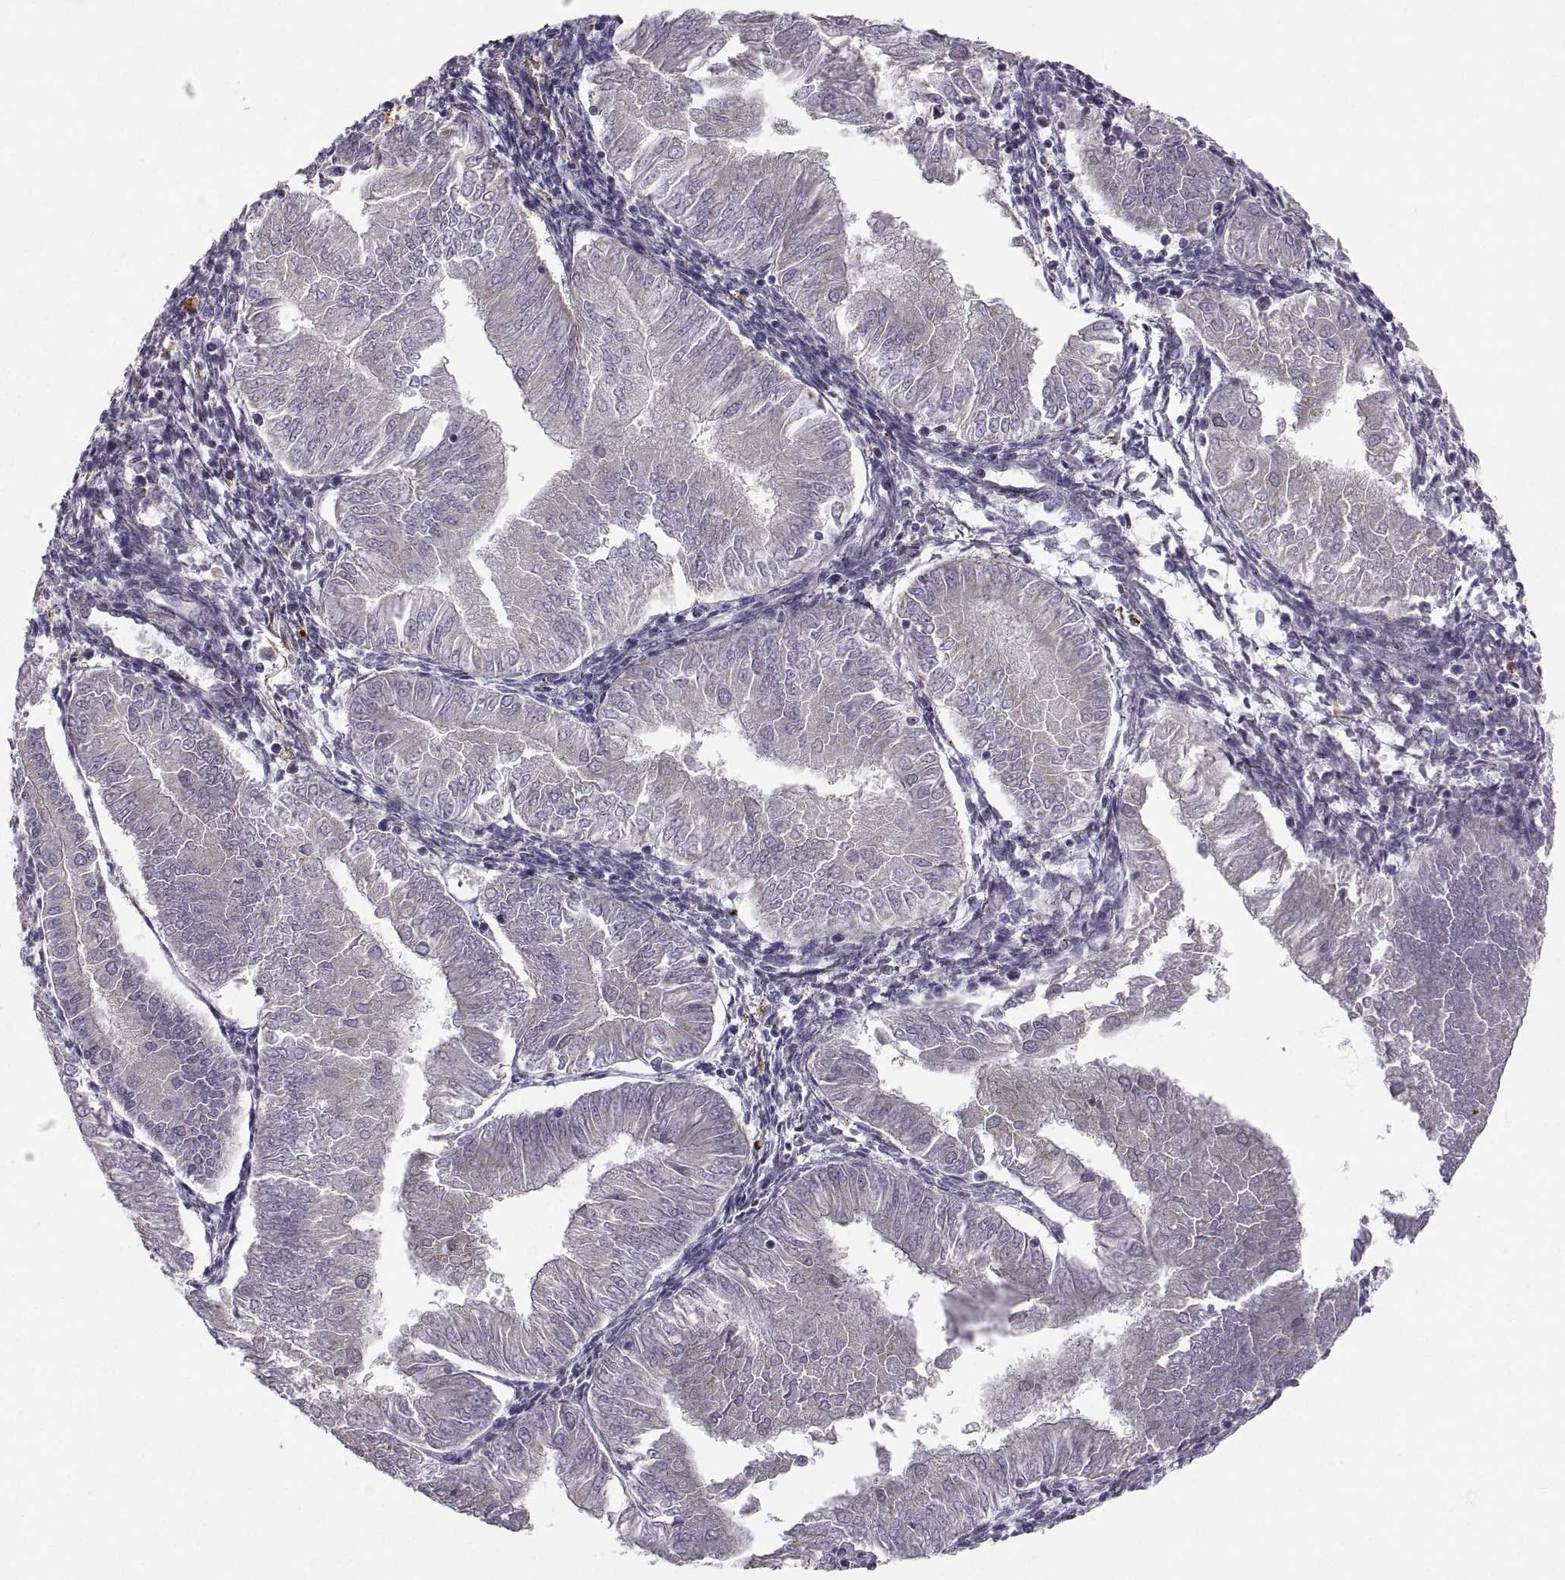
{"staining": {"intensity": "negative", "quantity": "none", "location": "none"}, "tissue": "endometrial cancer", "cell_type": "Tumor cells", "image_type": "cancer", "snomed": [{"axis": "morphology", "description": "Adenocarcinoma, NOS"}, {"axis": "topography", "description": "Endometrium"}], "caption": "A photomicrograph of endometrial cancer stained for a protein demonstrates no brown staining in tumor cells.", "gene": "PGM5", "patient": {"sex": "female", "age": 53}}